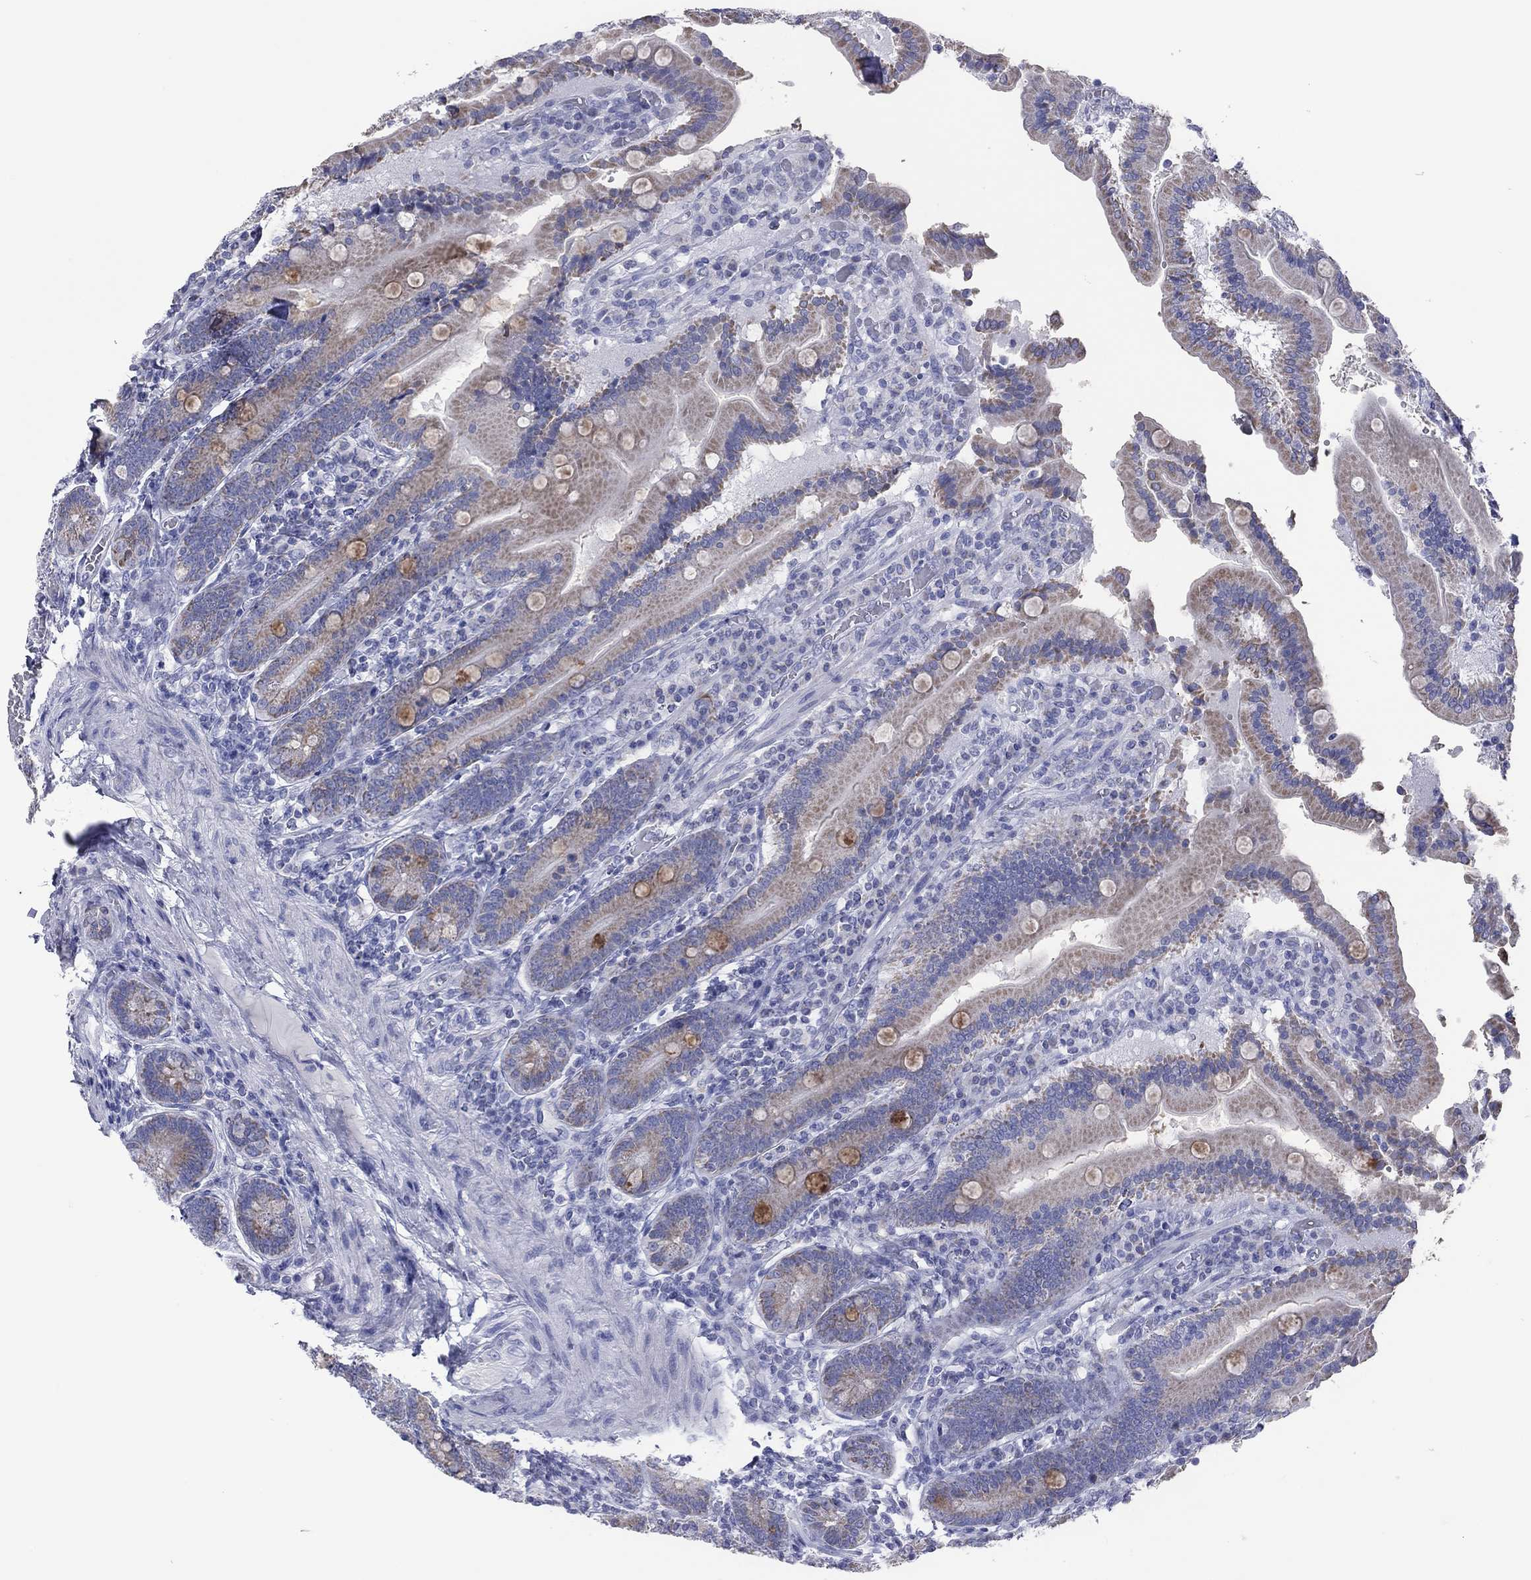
{"staining": {"intensity": "strong", "quantity": "25%-75%", "location": "cytoplasmic/membranous"}, "tissue": "duodenum", "cell_type": "Glandular cells", "image_type": "normal", "snomed": [{"axis": "morphology", "description": "Normal tissue, NOS"}, {"axis": "topography", "description": "Duodenum"}], "caption": "Duodenum stained with IHC reveals strong cytoplasmic/membranous positivity in about 25%-75% of glandular cells. (DAB (3,3'-diaminobenzidine) IHC, brown staining for protein, blue staining for nuclei).", "gene": "VSIG10", "patient": {"sex": "female", "age": 62}}